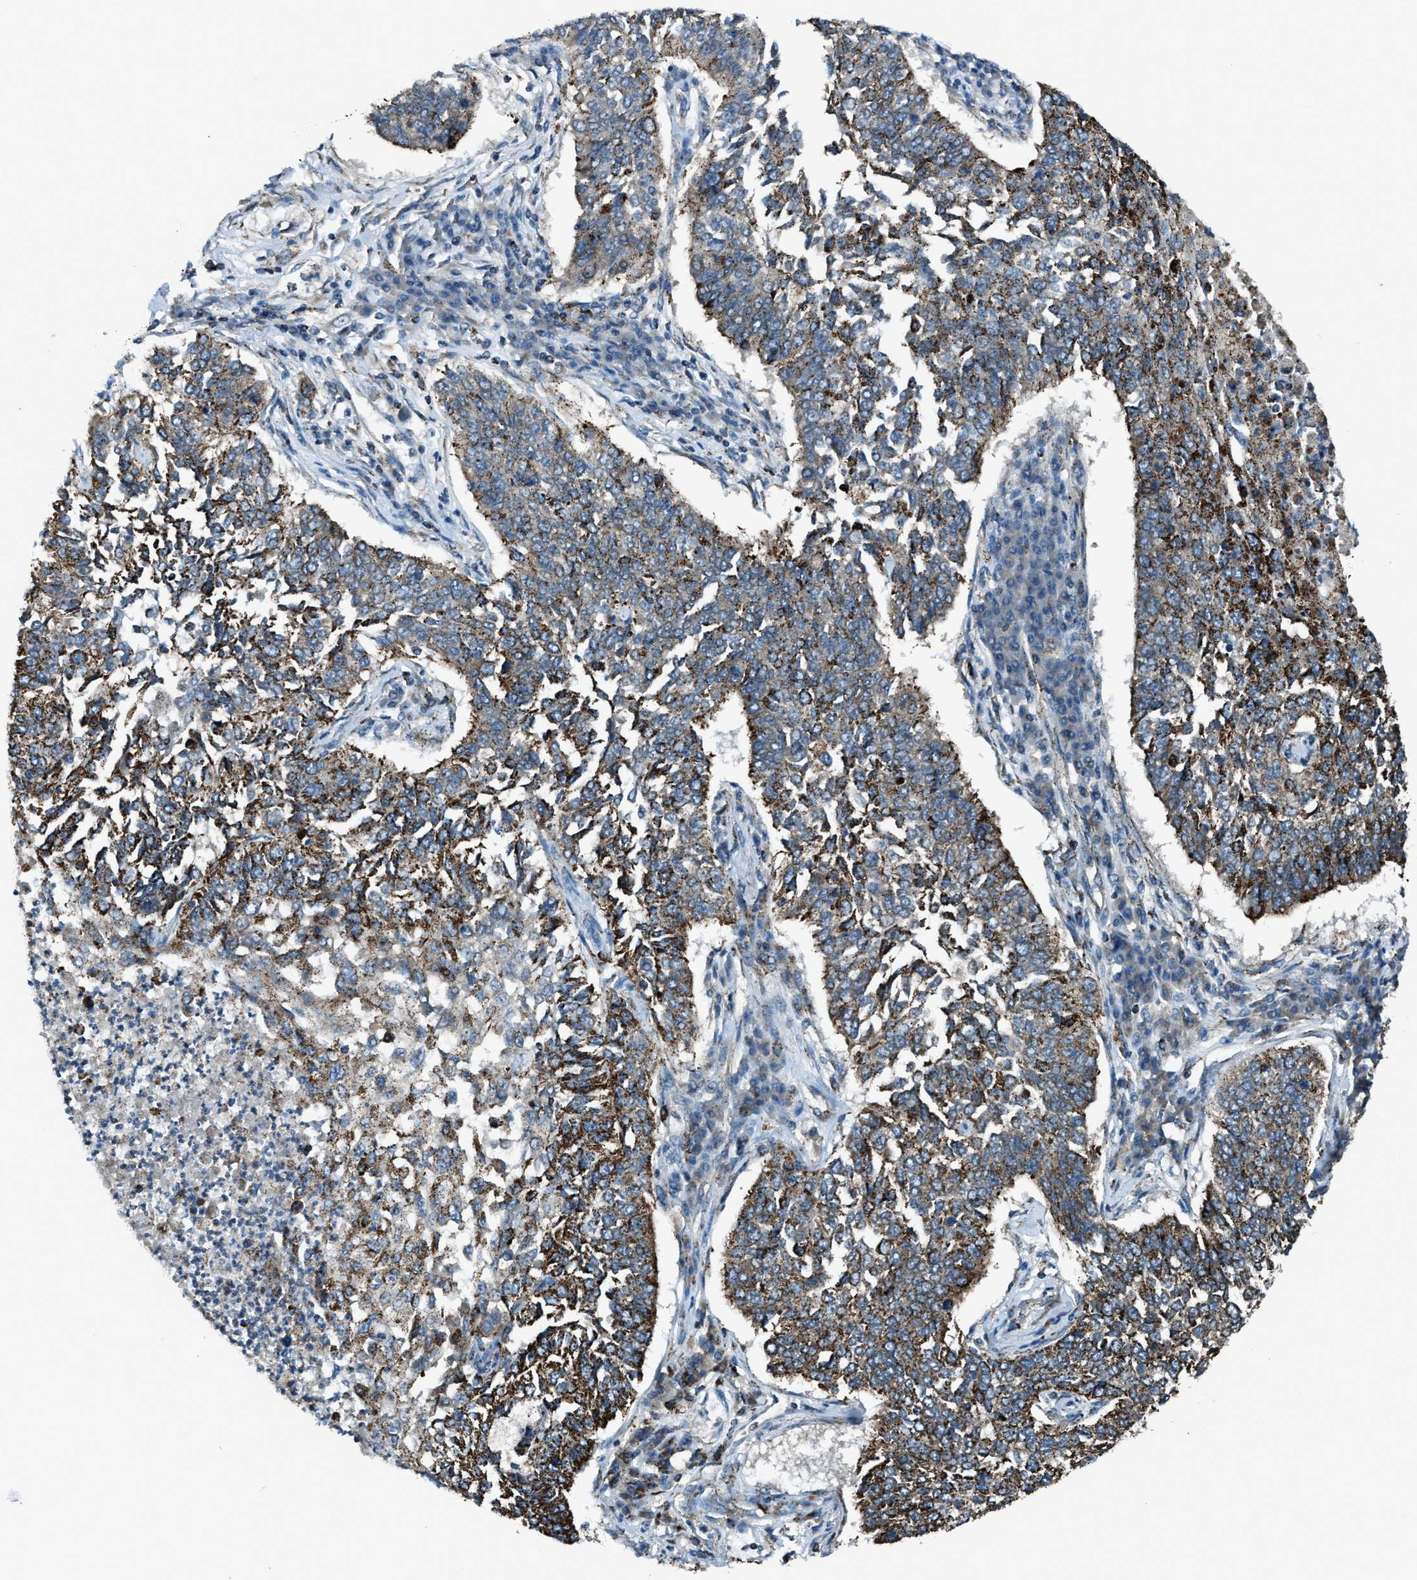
{"staining": {"intensity": "moderate", "quantity": ">75%", "location": "cytoplasmic/membranous"}, "tissue": "lung cancer", "cell_type": "Tumor cells", "image_type": "cancer", "snomed": [{"axis": "morphology", "description": "Normal tissue, NOS"}, {"axis": "morphology", "description": "Squamous cell carcinoma, NOS"}, {"axis": "topography", "description": "Cartilage tissue"}, {"axis": "topography", "description": "Bronchus"}, {"axis": "topography", "description": "Lung"}], "caption": "The photomicrograph demonstrates a brown stain indicating the presence of a protein in the cytoplasmic/membranous of tumor cells in lung squamous cell carcinoma.", "gene": "MDH2", "patient": {"sex": "female", "age": 49}}